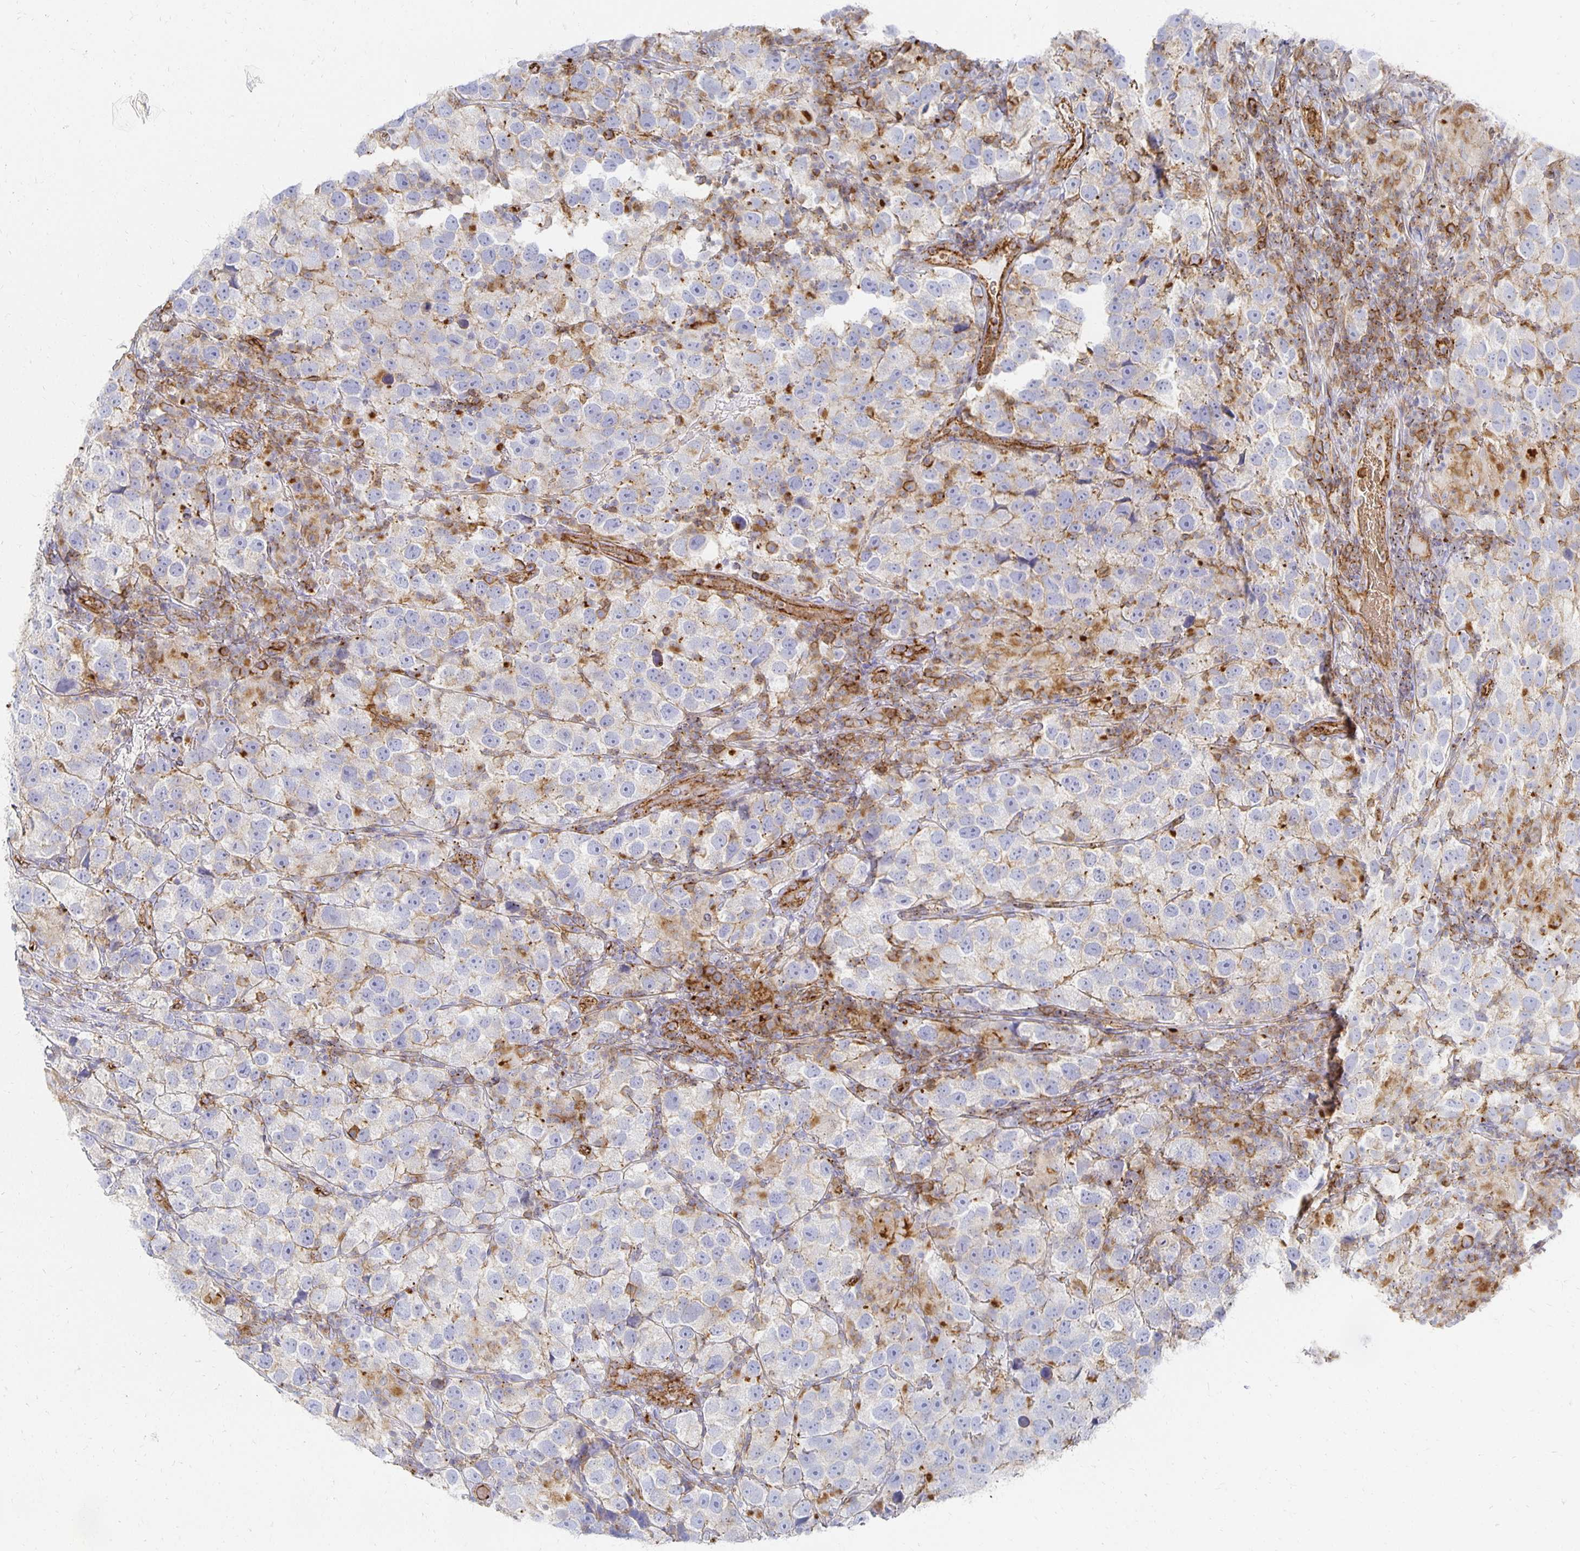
{"staining": {"intensity": "negative", "quantity": "none", "location": "none"}, "tissue": "testis cancer", "cell_type": "Tumor cells", "image_type": "cancer", "snomed": [{"axis": "morphology", "description": "Seminoma, NOS"}, {"axis": "topography", "description": "Testis"}], "caption": "Immunohistochemical staining of human testis cancer exhibits no significant positivity in tumor cells.", "gene": "TAAR1", "patient": {"sex": "male", "age": 26}}